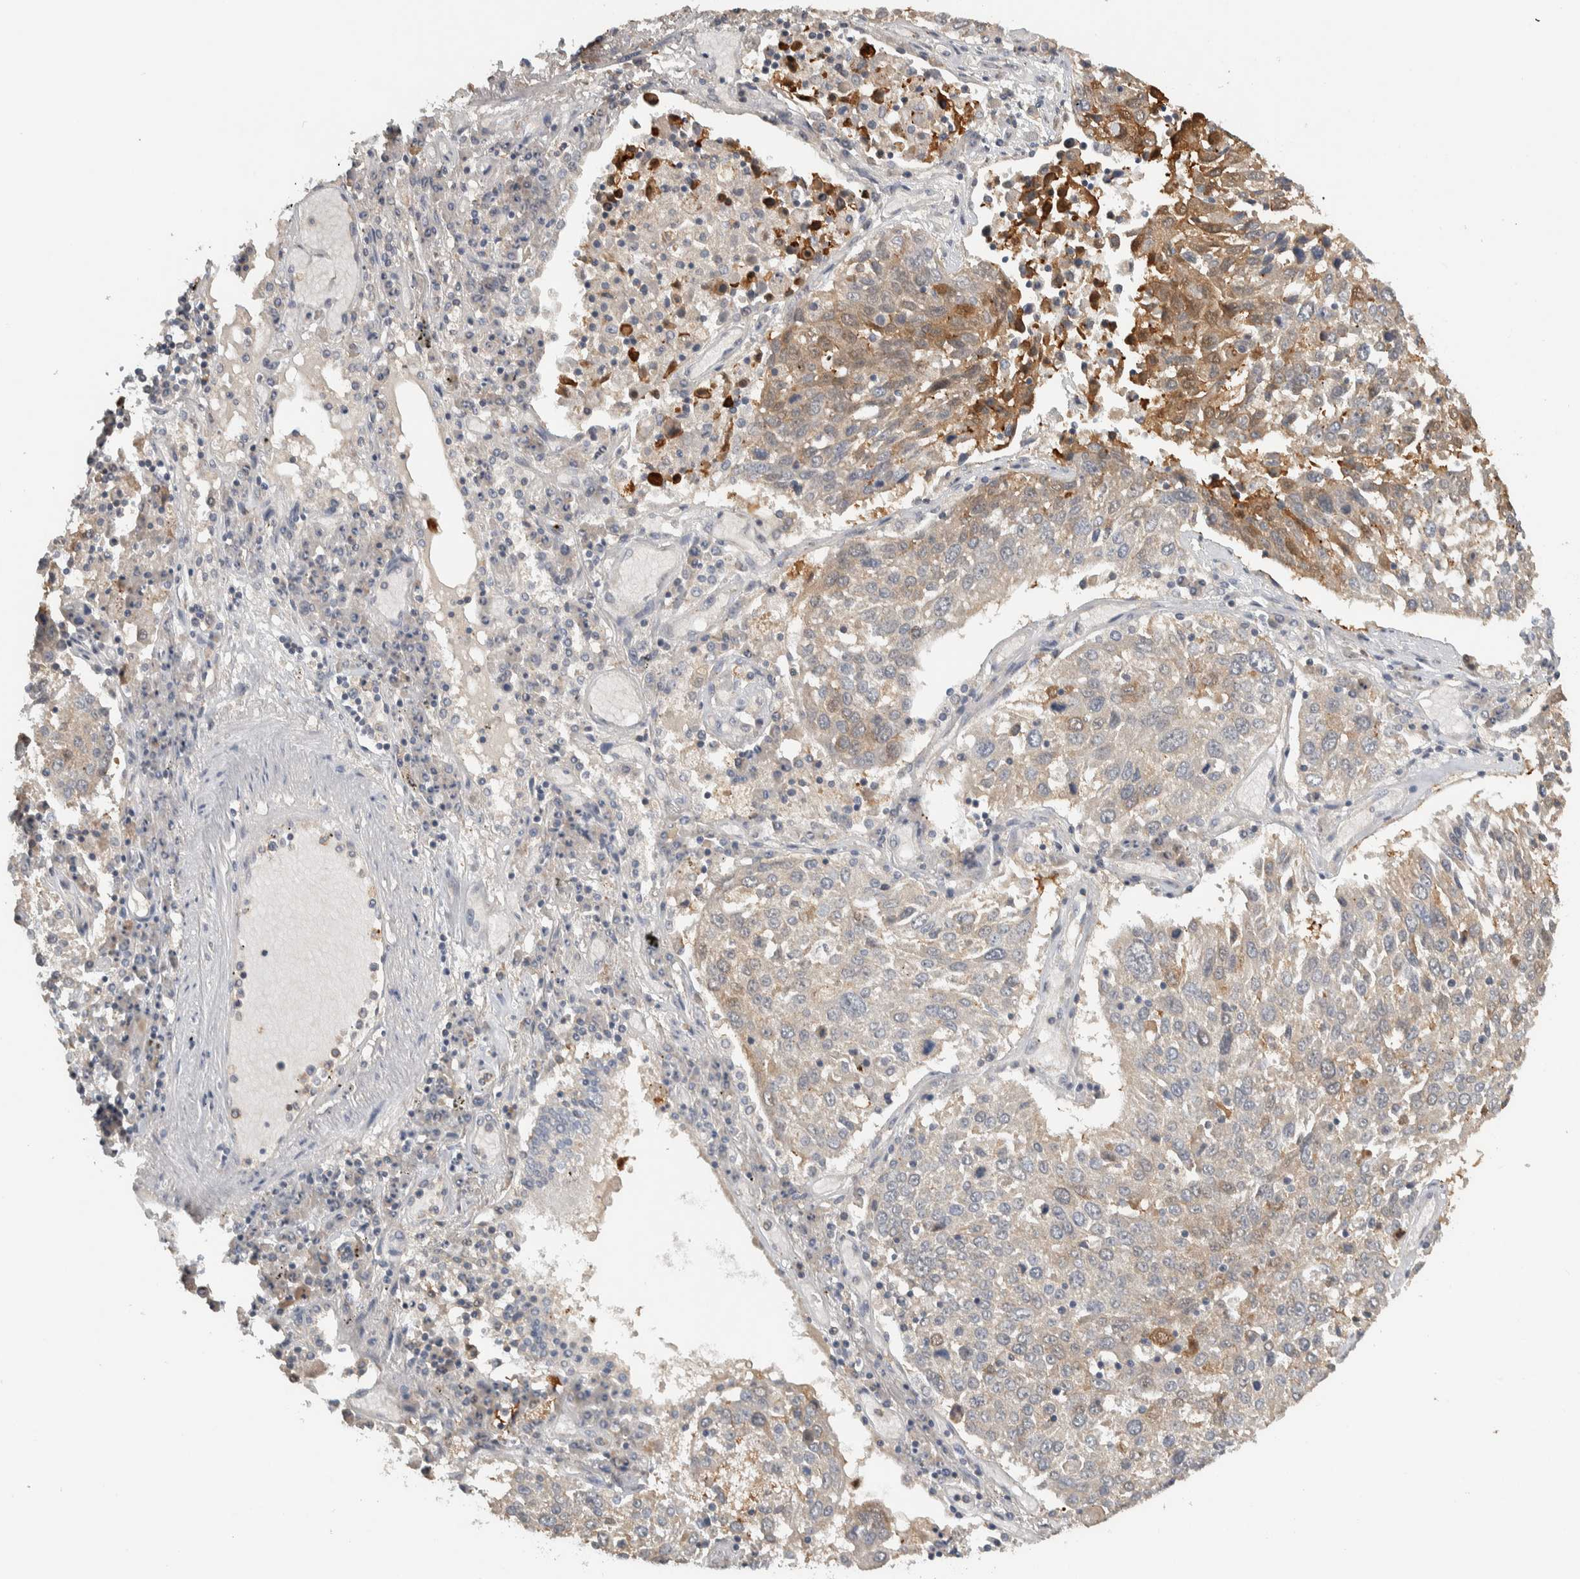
{"staining": {"intensity": "moderate", "quantity": "<25%", "location": "cytoplasmic/membranous"}, "tissue": "lung cancer", "cell_type": "Tumor cells", "image_type": "cancer", "snomed": [{"axis": "morphology", "description": "Squamous cell carcinoma, NOS"}, {"axis": "topography", "description": "Lung"}], "caption": "IHC histopathology image of neoplastic tissue: lung cancer stained using immunohistochemistry (IHC) demonstrates low levels of moderate protein expression localized specifically in the cytoplasmic/membranous of tumor cells, appearing as a cytoplasmic/membranous brown color.", "gene": "EIF3H", "patient": {"sex": "male", "age": 65}}